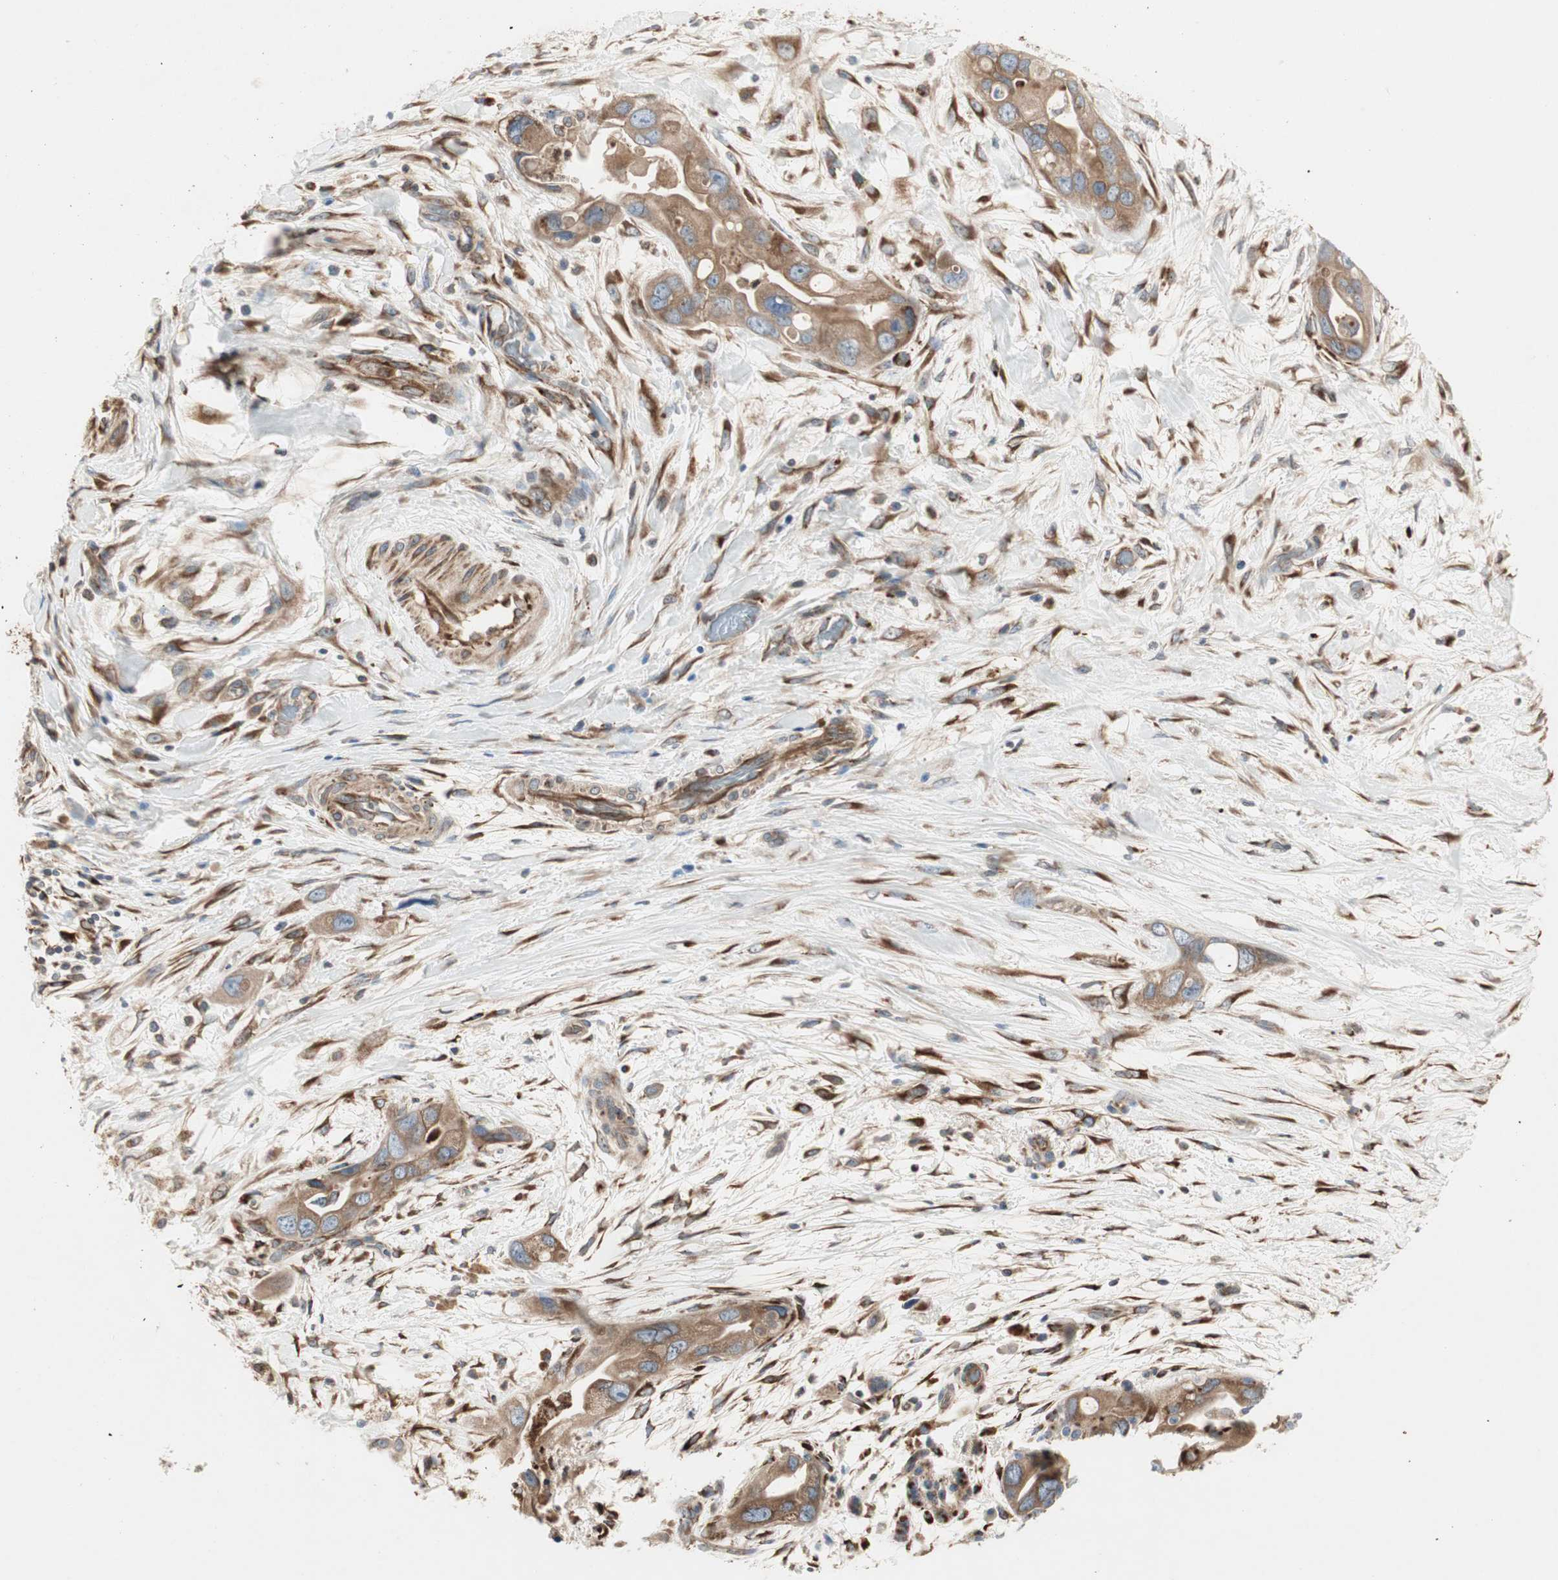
{"staining": {"intensity": "moderate", "quantity": ">75%", "location": "cytoplasmic/membranous"}, "tissue": "pancreatic cancer", "cell_type": "Tumor cells", "image_type": "cancer", "snomed": [{"axis": "morphology", "description": "Adenocarcinoma, NOS"}, {"axis": "topography", "description": "Pancreas"}], "caption": "Immunohistochemical staining of pancreatic adenocarcinoma exhibits moderate cytoplasmic/membranous protein positivity in approximately >75% of tumor cells.", "gene": "H6PD", "patient": {"sex": "female", "age": 77}}